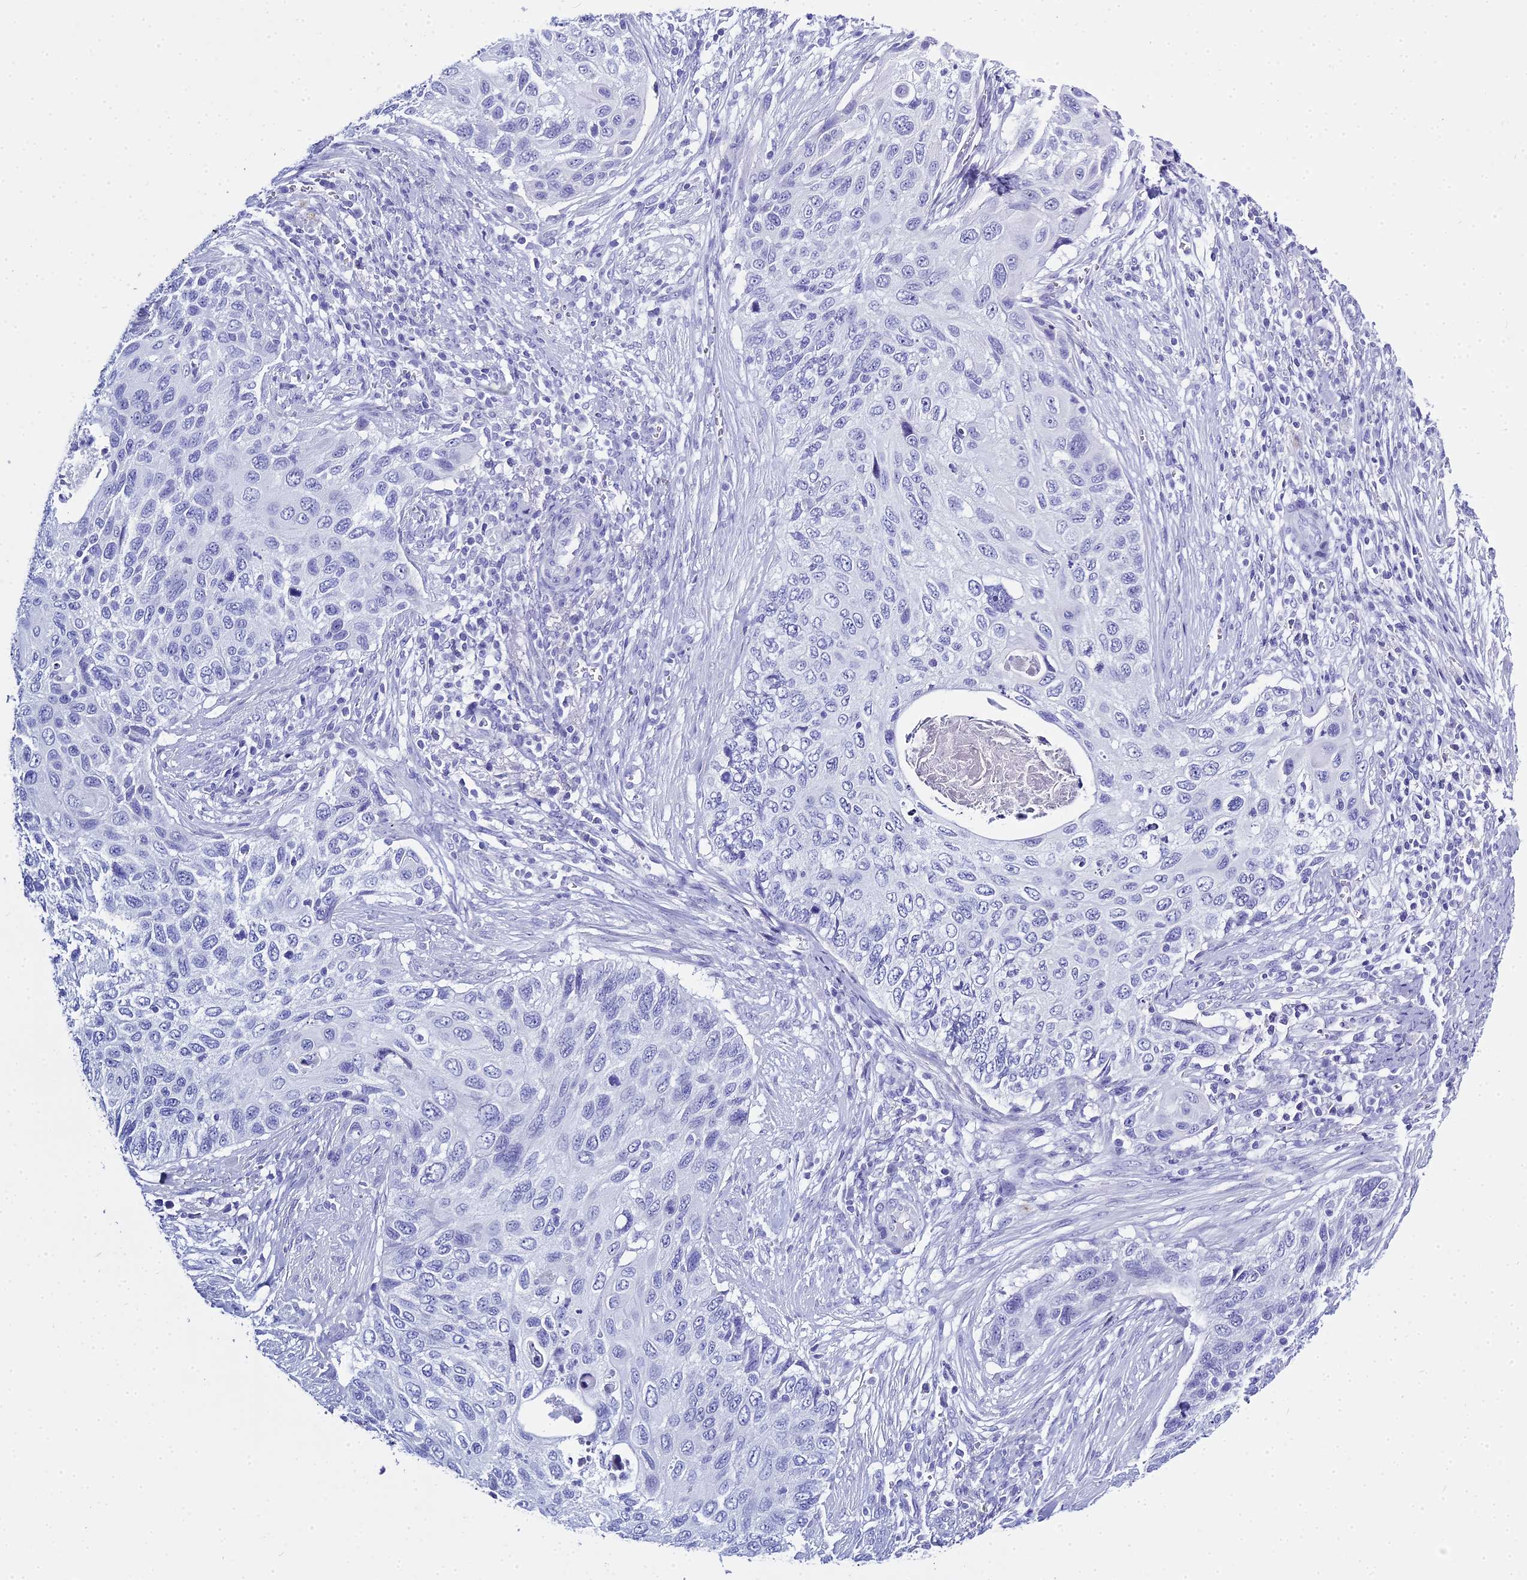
{"staining": {"intensity": "negative", "quantity": "none", "location": "none"}, "tissue": "cervical cancer", "cell_type": "Tumor cells", "image_type": "cancer", "snomed": [{"axis": "morphology", "description": "Squamous cell carcinoma, NOS"}, {"axis": "topography", "description": "Cervix"}], "caption": "High magnification brightfield microscopy of squamous cell carcinoma (cervical) stained with DAB (brown) and counterstained with hematoxylin (blue): tumor cells show no significant positivity.", "gene": "HMGB4", "patient": {"sex": "female", "age": 70}}